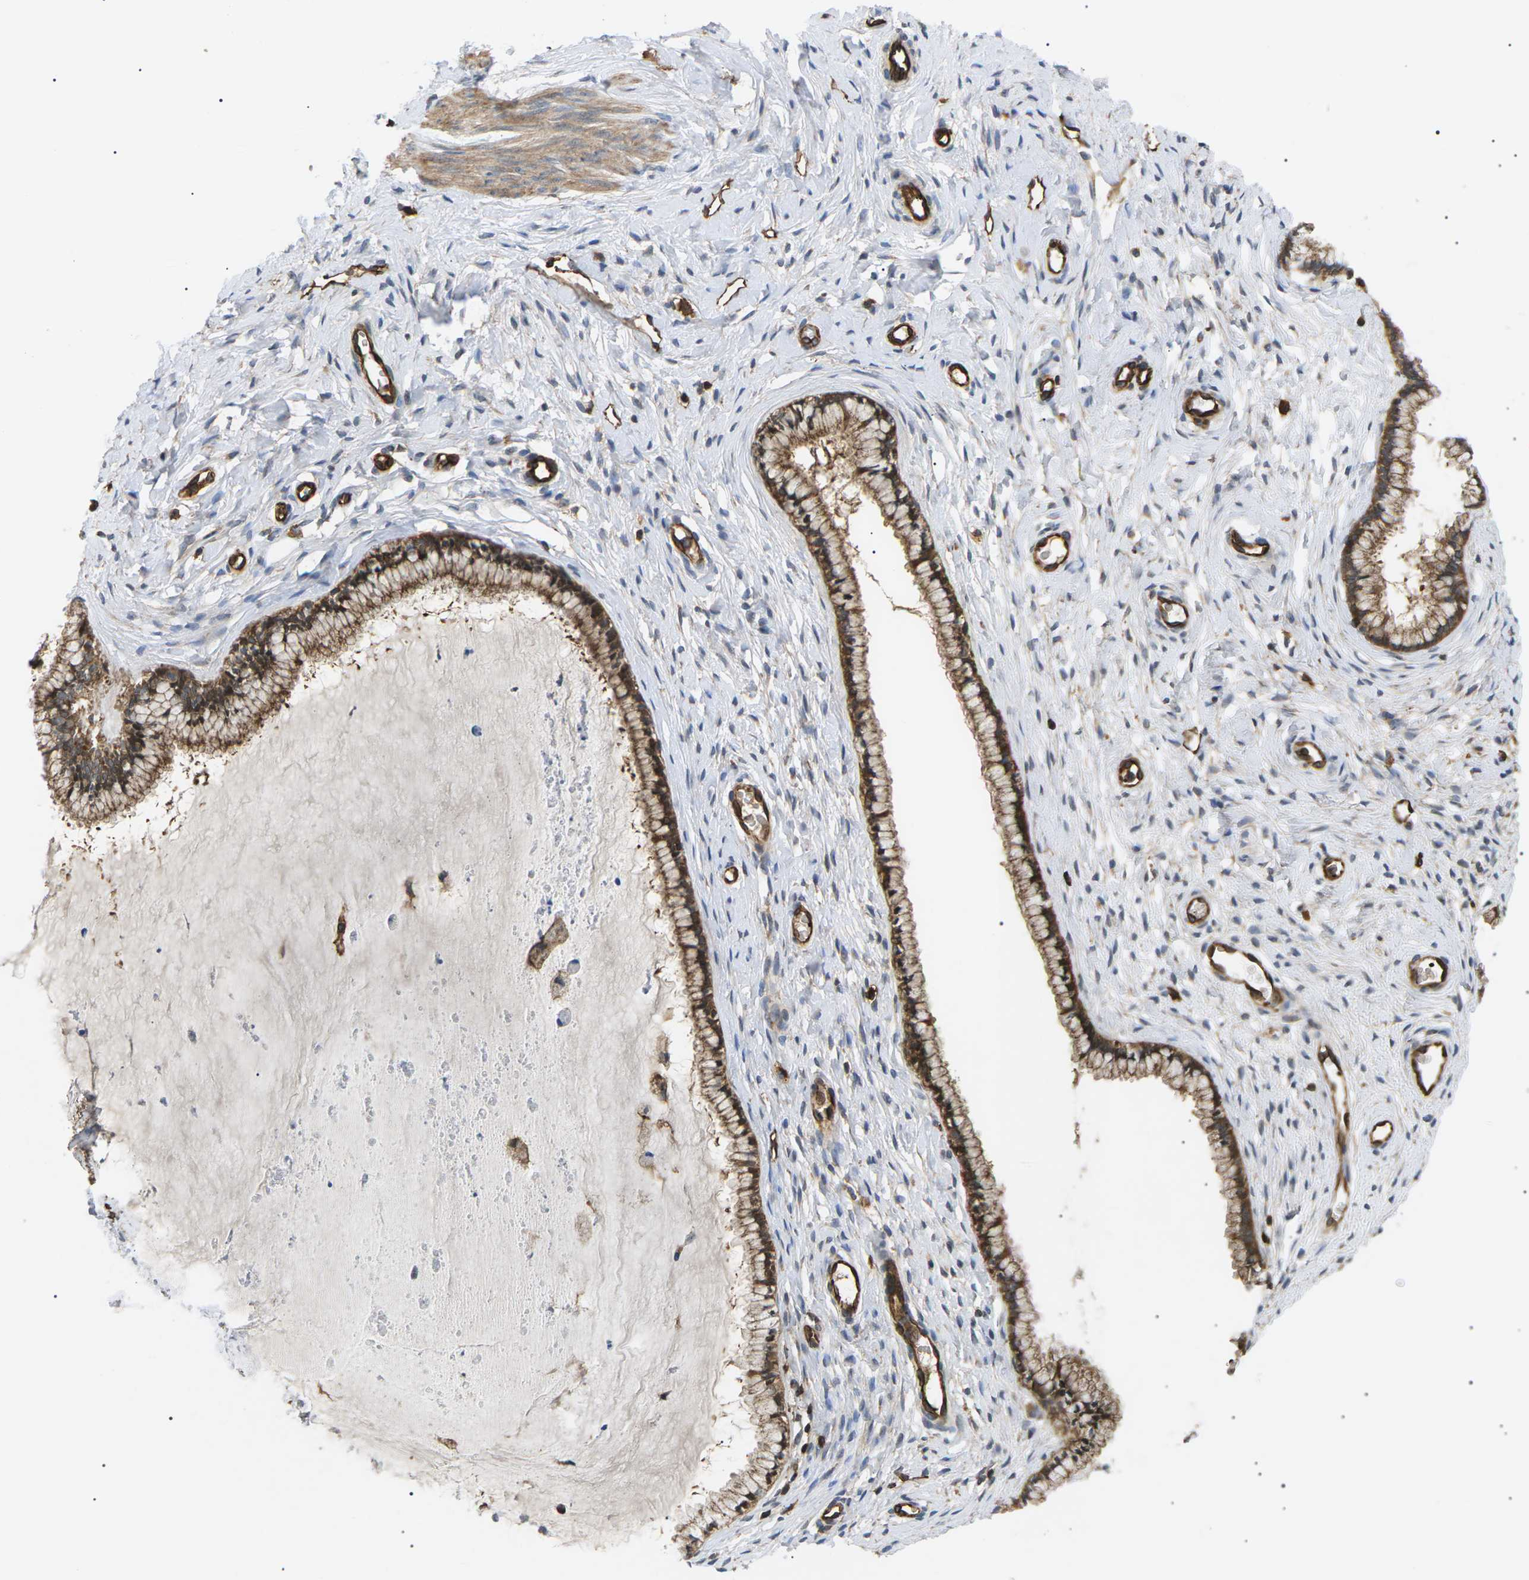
{"staining": {"intensity": "moderate", "quantity": ">75%", "location": "cytoplasmic/membranous"}, "tissue": "cervix", "cell_type": "Glandular cells", "image_type": "normal", "snomed": [{"axis": "morphology", "description": "Normal tissue, NOS"}, {"axis": "topography", "description": "Cervix"}], "caption": "Moderate cytoplasmic/membranous staining is identified in about >75% of glandular cells in normal cervix.", "gene": "TMTC4", "patient": {"sex": "female", "age": 65}}